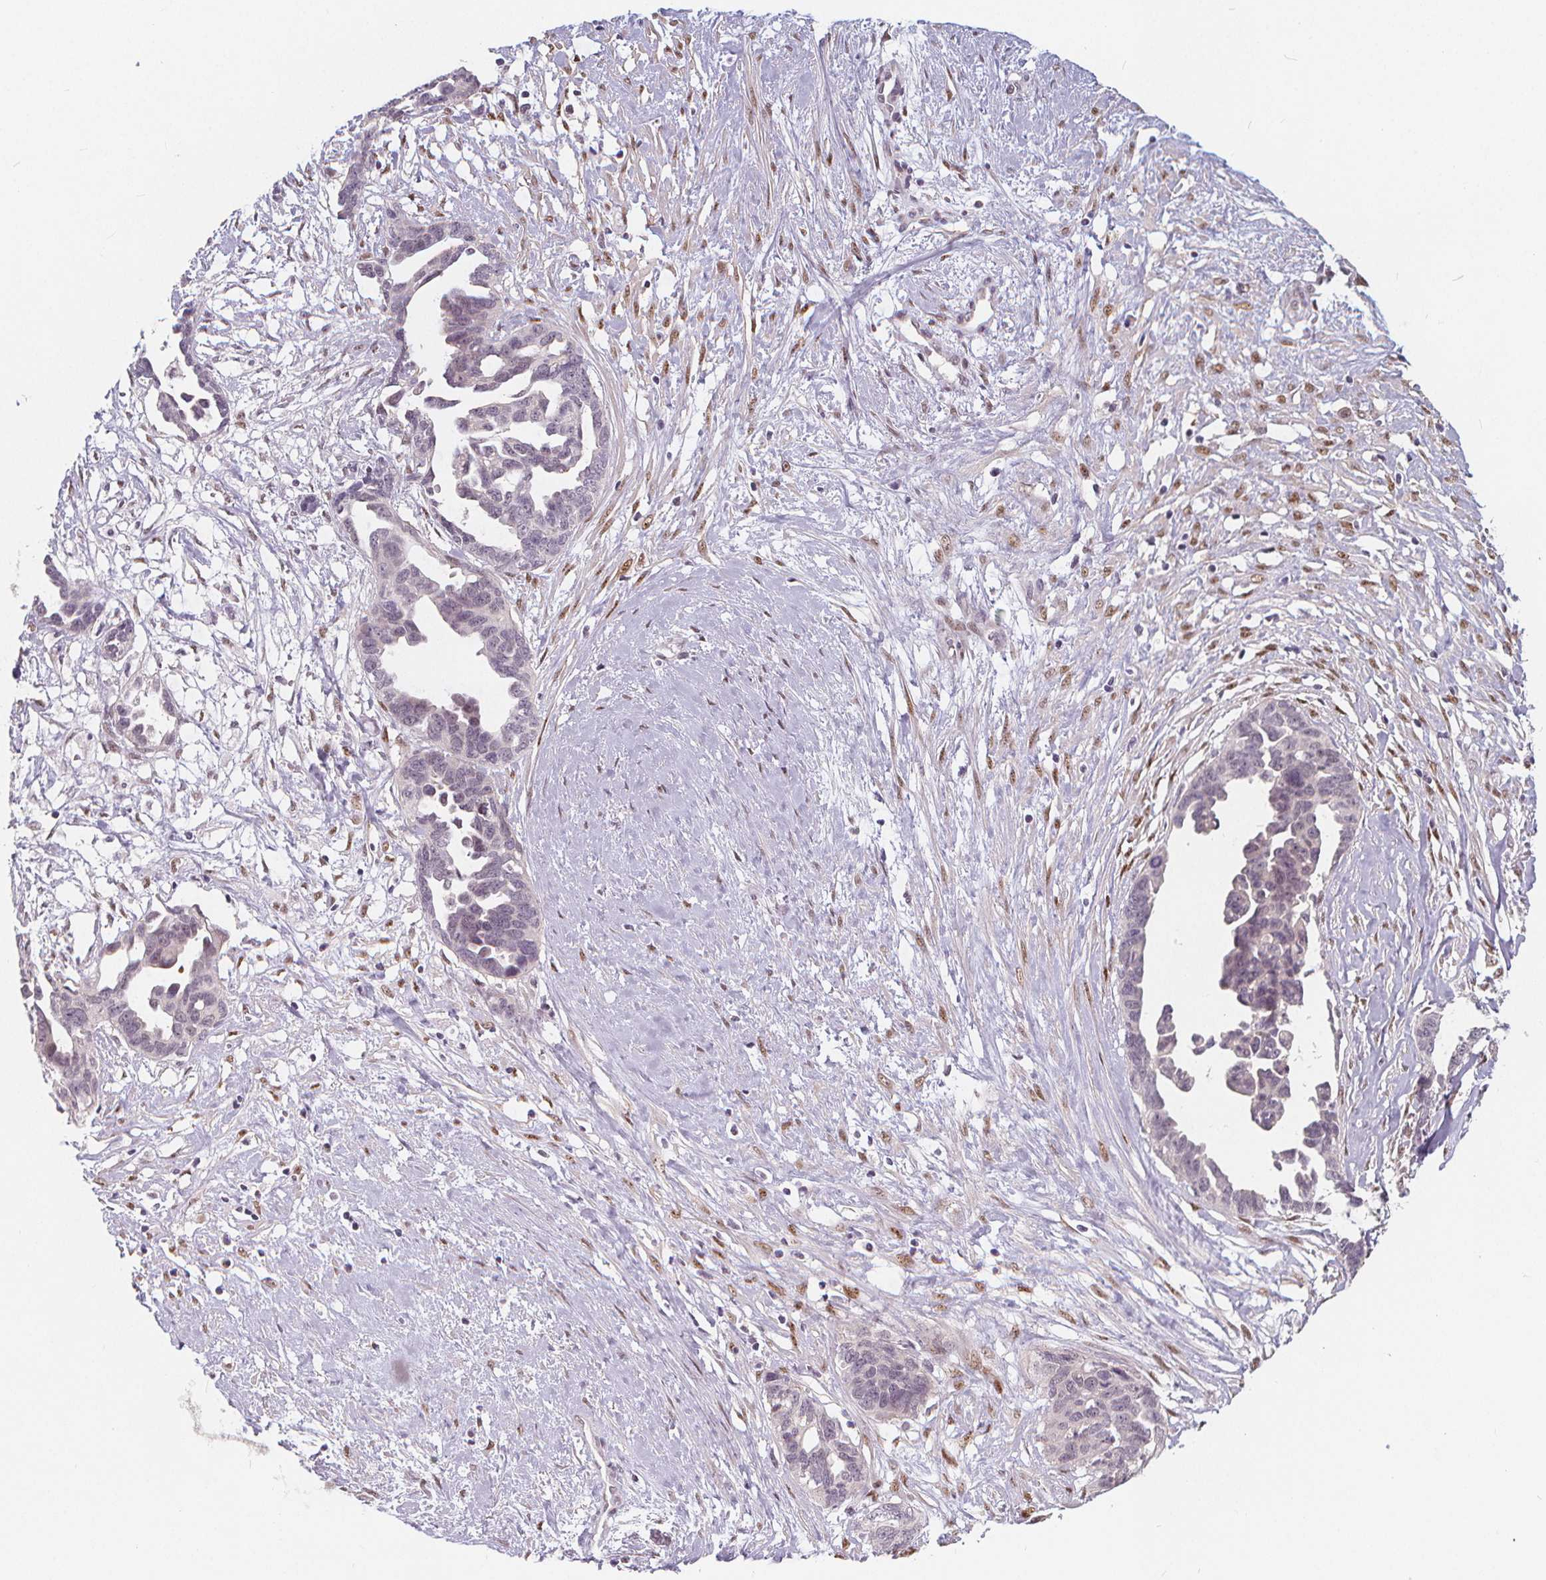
{"staining": {"intensity": "negative", "quantity": "none", "location": "none"}, "tissue": "ovarian cancer", "cell_type": "Tumor cells", "image_type": "cancer", "snomed": [{"axis": "morphology", "description": "Cystadenocarcinoma, serous, NOS"}, {"axis": "topography", "description": "Ovary"}], "caption": "IHC of human ovarian cancer shows no expression in tumor cells. (IHC, brightfield microscopy, high magnification).", "gene": "DRC3", "patient": {"sex": "female", "age": 69}}